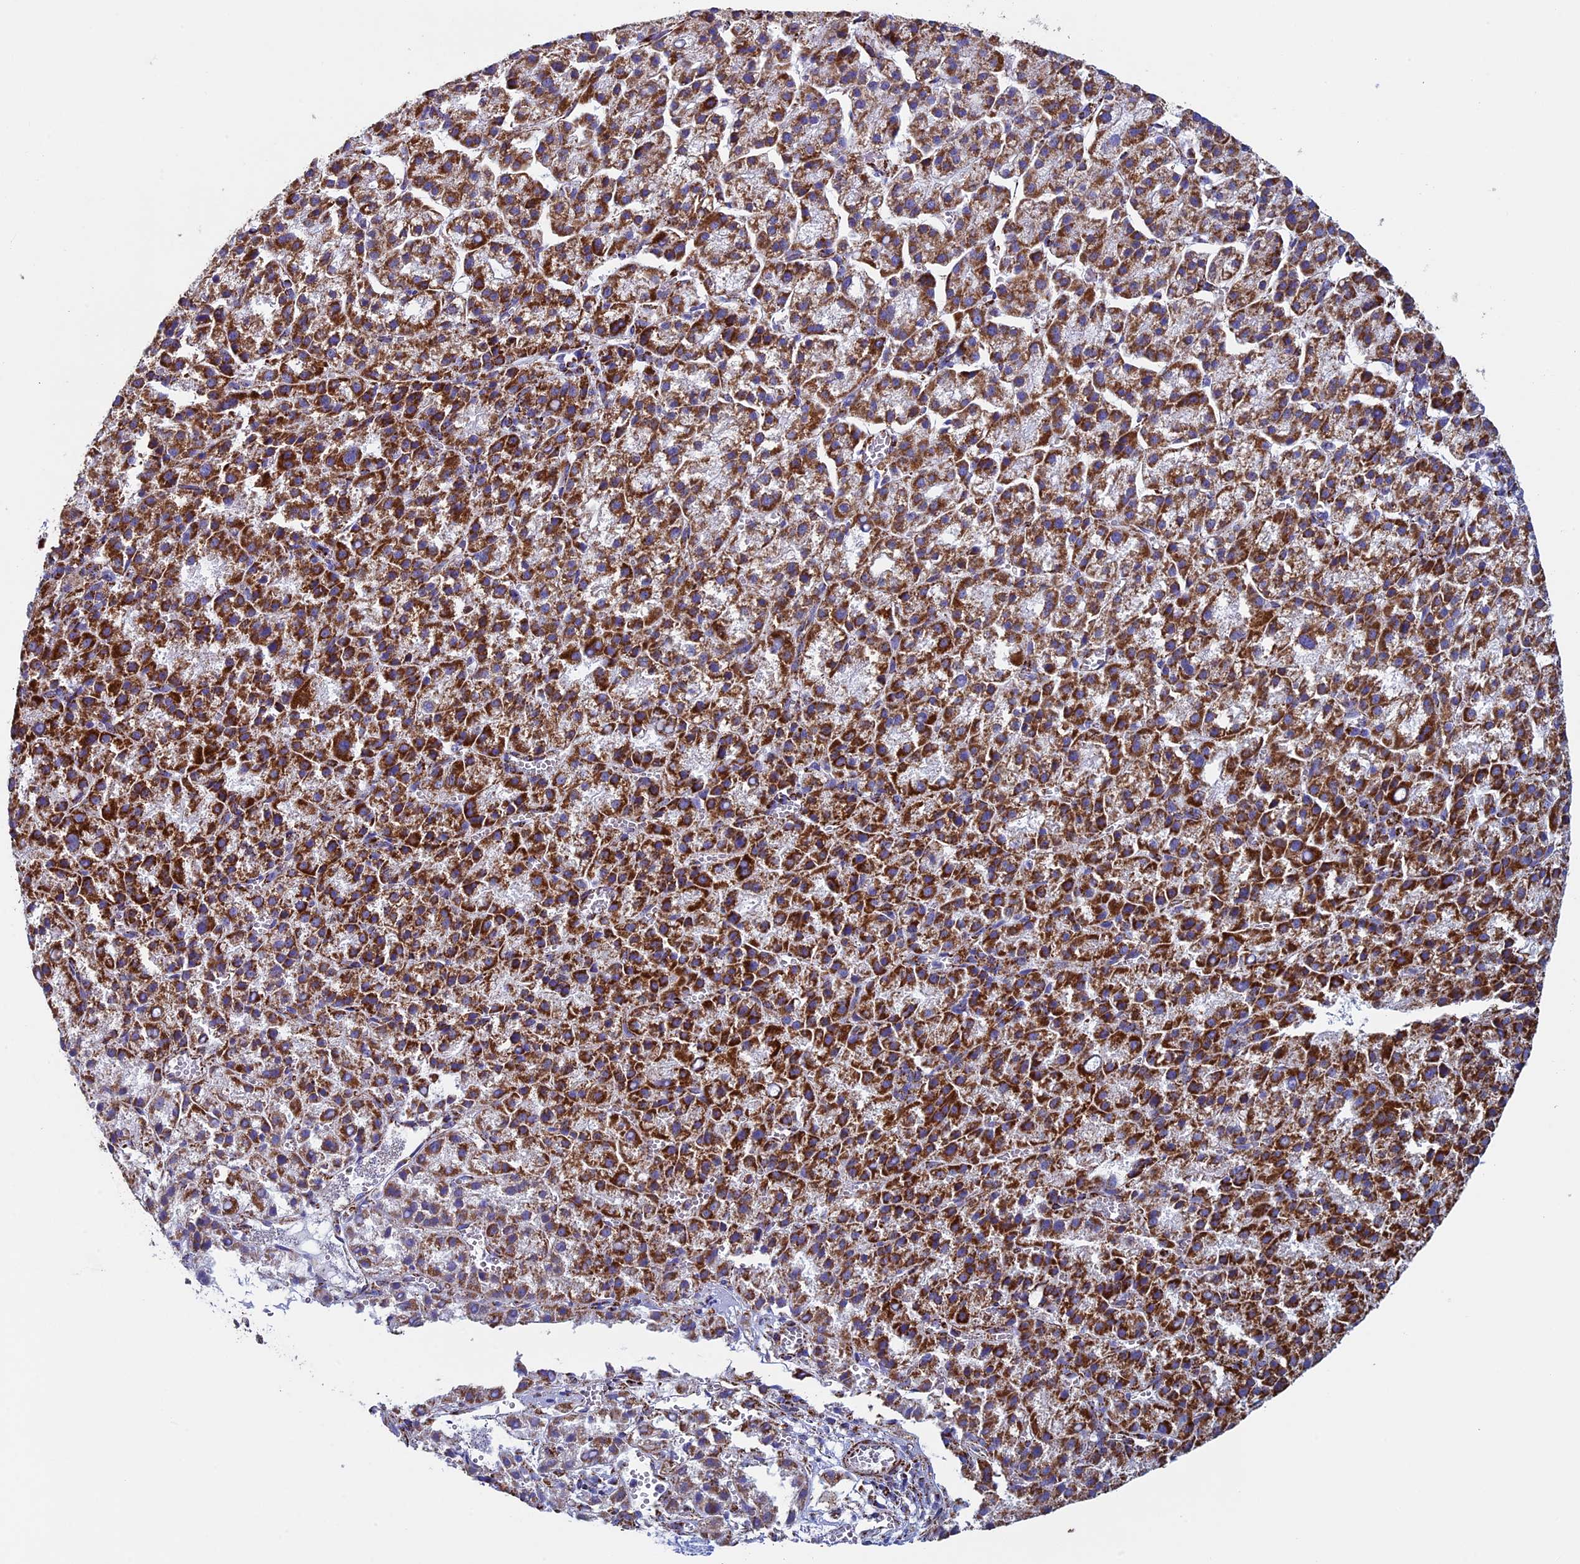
{"staining": {"intensity": "strong", "quantity": ">75%", "location": "cytoplasmic/membranous"}, "tissue": "liver cancer", "cell_type": "Tumor cells", "image_type": "cancer", "snomed": [{"axis": "morphology", "description": "Carcinoma, Hepatocellular, NOS"}, {"axis": "topography", "description": "Liver"}], "caption": "Protein expression analysis of human liver hepatocellular carcinoma reveals strong cytoplasmic/membranous staining in approximately >75% of tumor cells.", "gene": "UQCRFS1", "patient": {"sex": "female", "age": 58}}